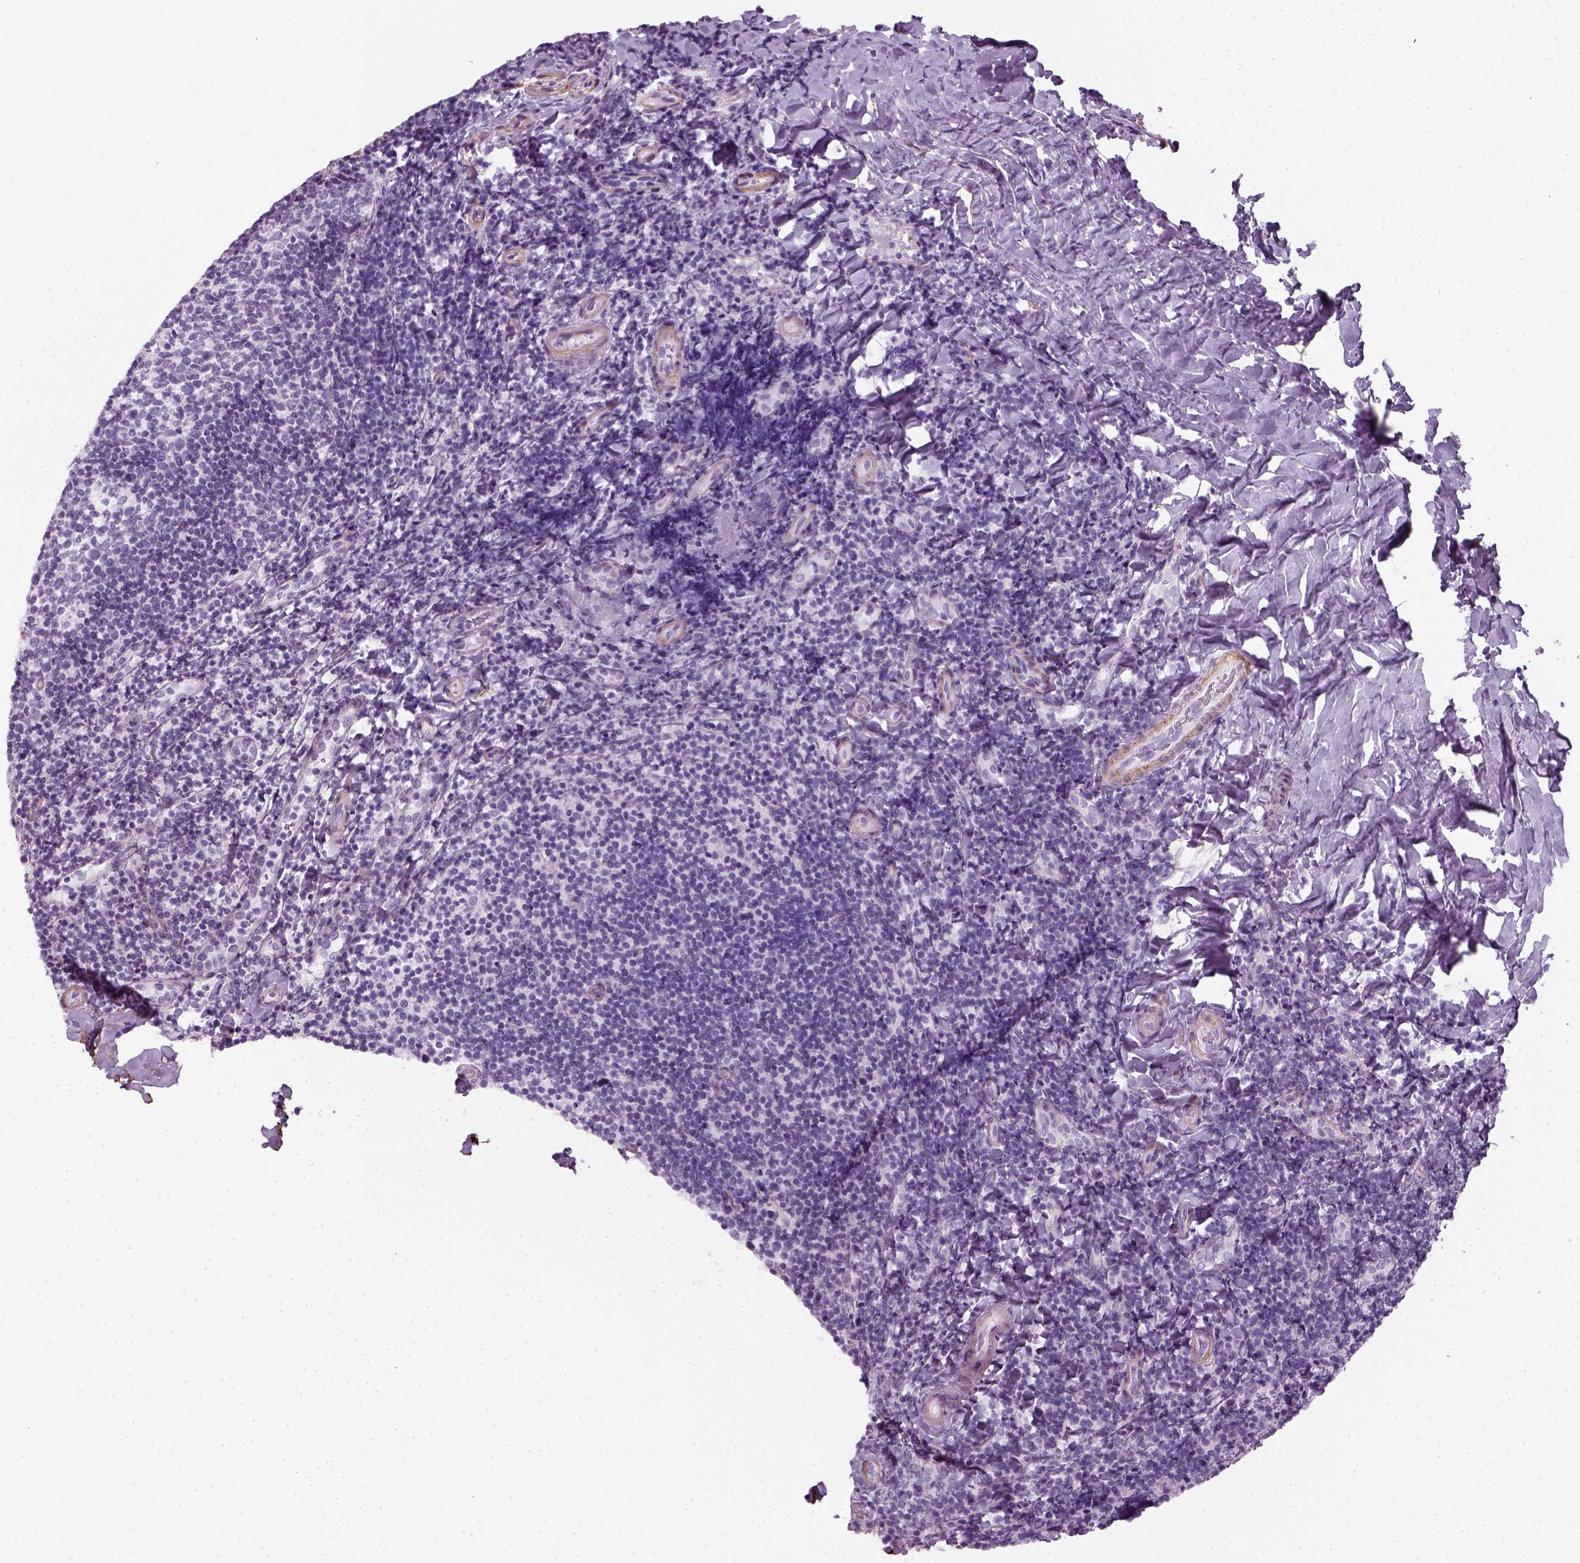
{"staining": {"intensity": "negative", "quantity": "none", "location": "none"}, "tissue": "tonsil", "cell_type": "Germinal center cells", "image_type": "normal", "snomed": [{"axis": "morphology", "description": "Normal tissue, NOS"}, {"axis": "topography", "description": "Tonsil"}], "caption": "Immunohistochemistry of benign human tonsil demonstrates no expression in germinal center cells.", "gene": "FAM161A", "patient": {"sex": "female", "age": 10}}